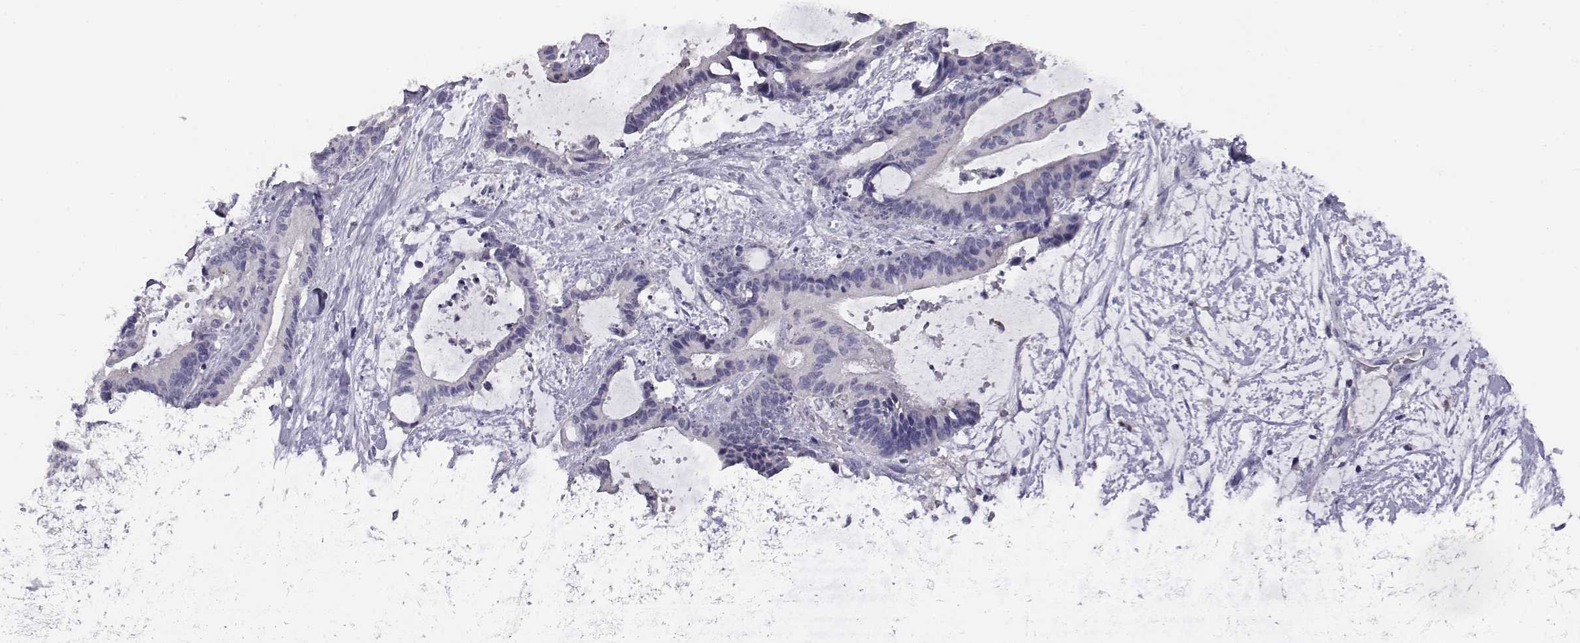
{"staining": {"intensity": "negative", "quantity": "none", "location": "none"}, "tissue": "liver cancer", "cell_type": "Tumor cells", "image_type": "cancer", "snomed": [{"axis": "morphology", "description": "Cholangiocarcinoma"}, {"axis": "topography", "description": "Liver"}], "caption": "Tumor cells are negative for brown protein staining in liver cancer (cholangiocarcinoma). The staining was performed using DAB to visualize the protein expression in brown, while the nuclei were stained in blue with hematoxylin (Magnification: 20x).", "gene": "AKR1B1", "patient": {"sex": "female", "age": 73}}